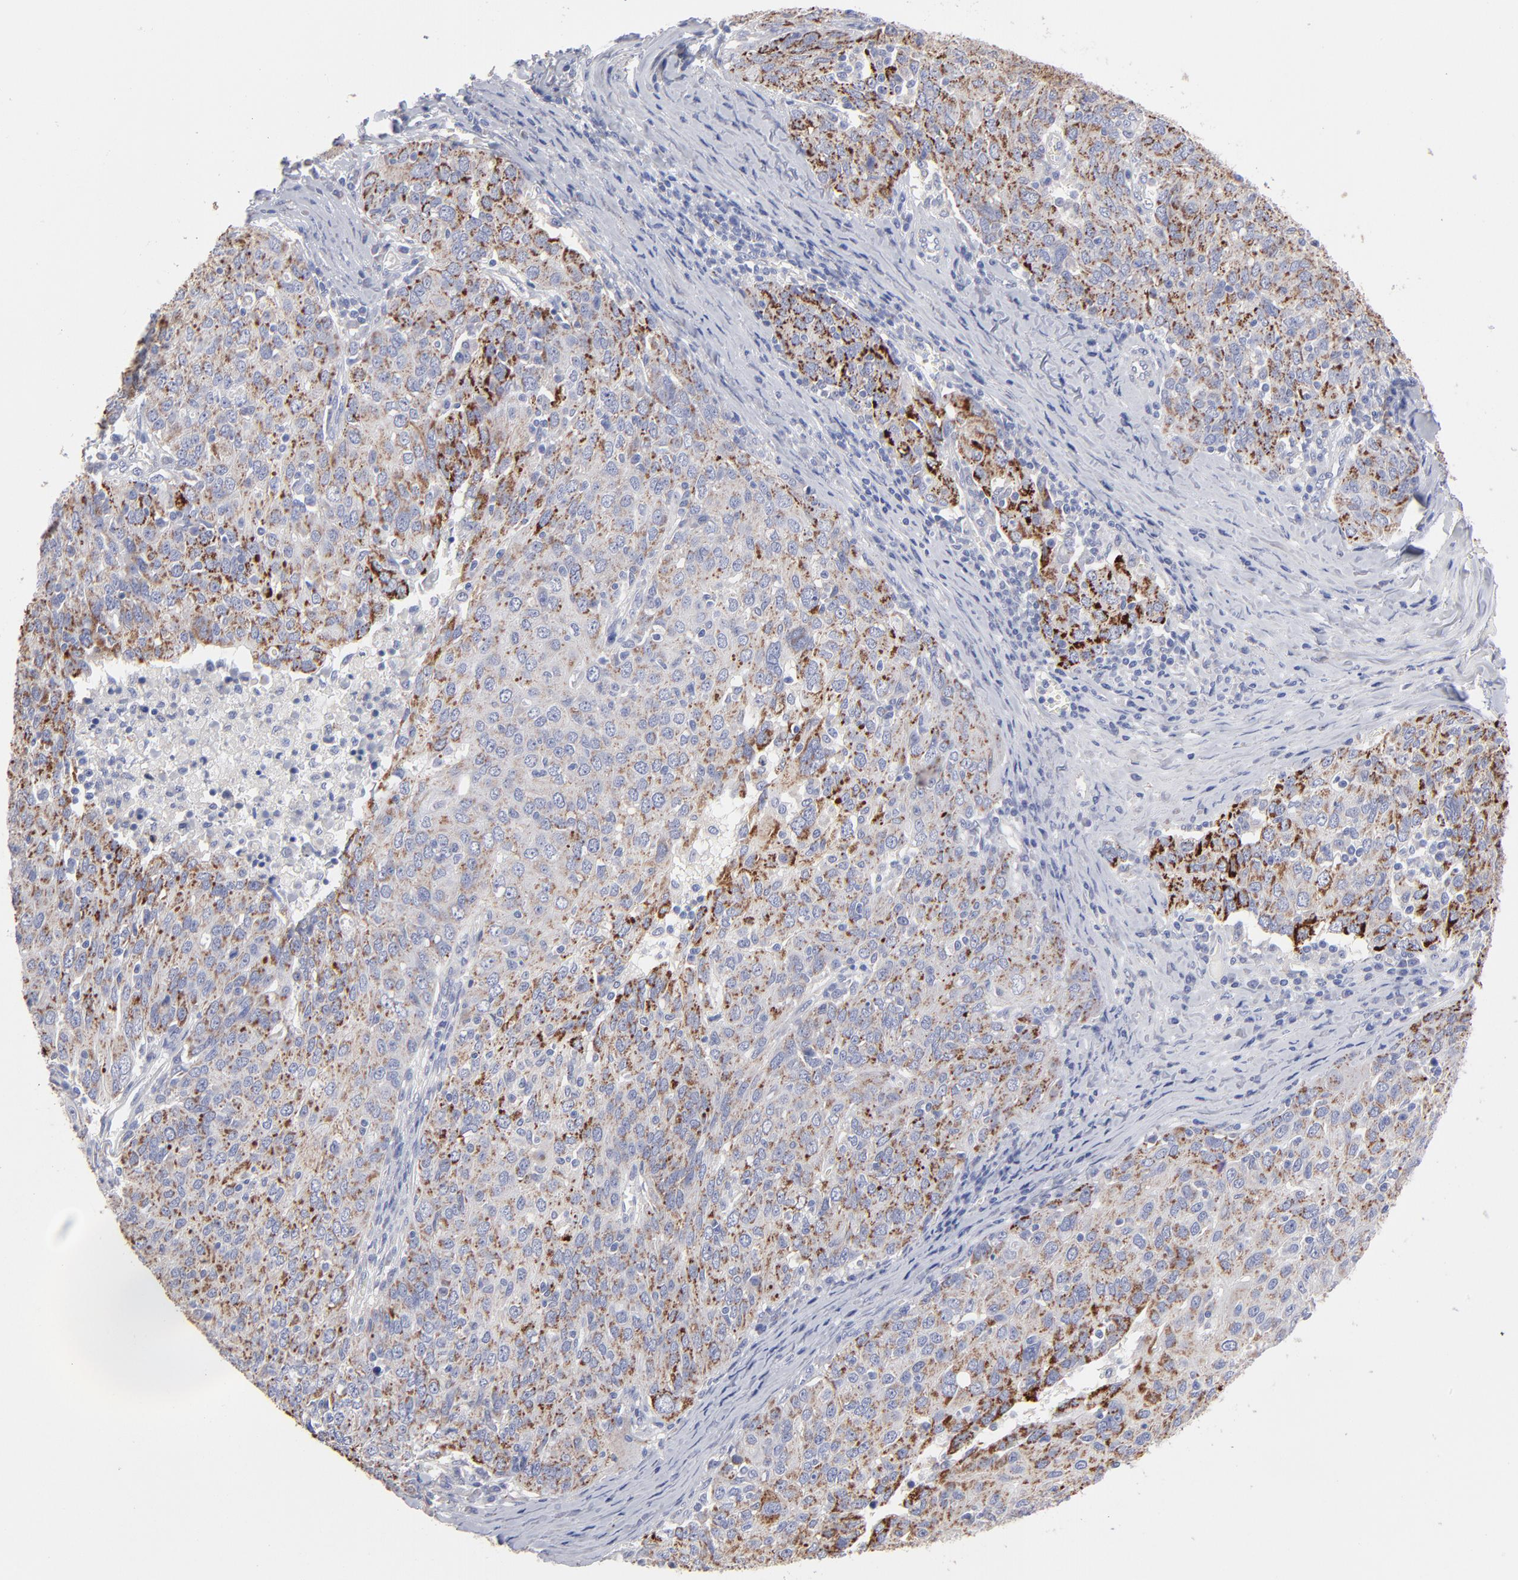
{"staining": {"intensity": "strong", "quantity": "25%-75%", "location": "cytoplasmic/membranous"}, "tissue": "ovarian cancer", "cell_type": "Tumor cells", "image_type": "cancer", "snomed": [{"axis": "morphology", "description": "Carcinoma, endometroid"}, {"axis": "topography", "description": "Ovary"}], "caption": "Immunohistochemical staining of human ovarian cancer (endometroid carcinoma) reveals strong cytoplasmic/membranous protein staining in about 25%-75% of tumor cells.", "gene": "TST", "patient": {"sex": "female", "age": 50}}